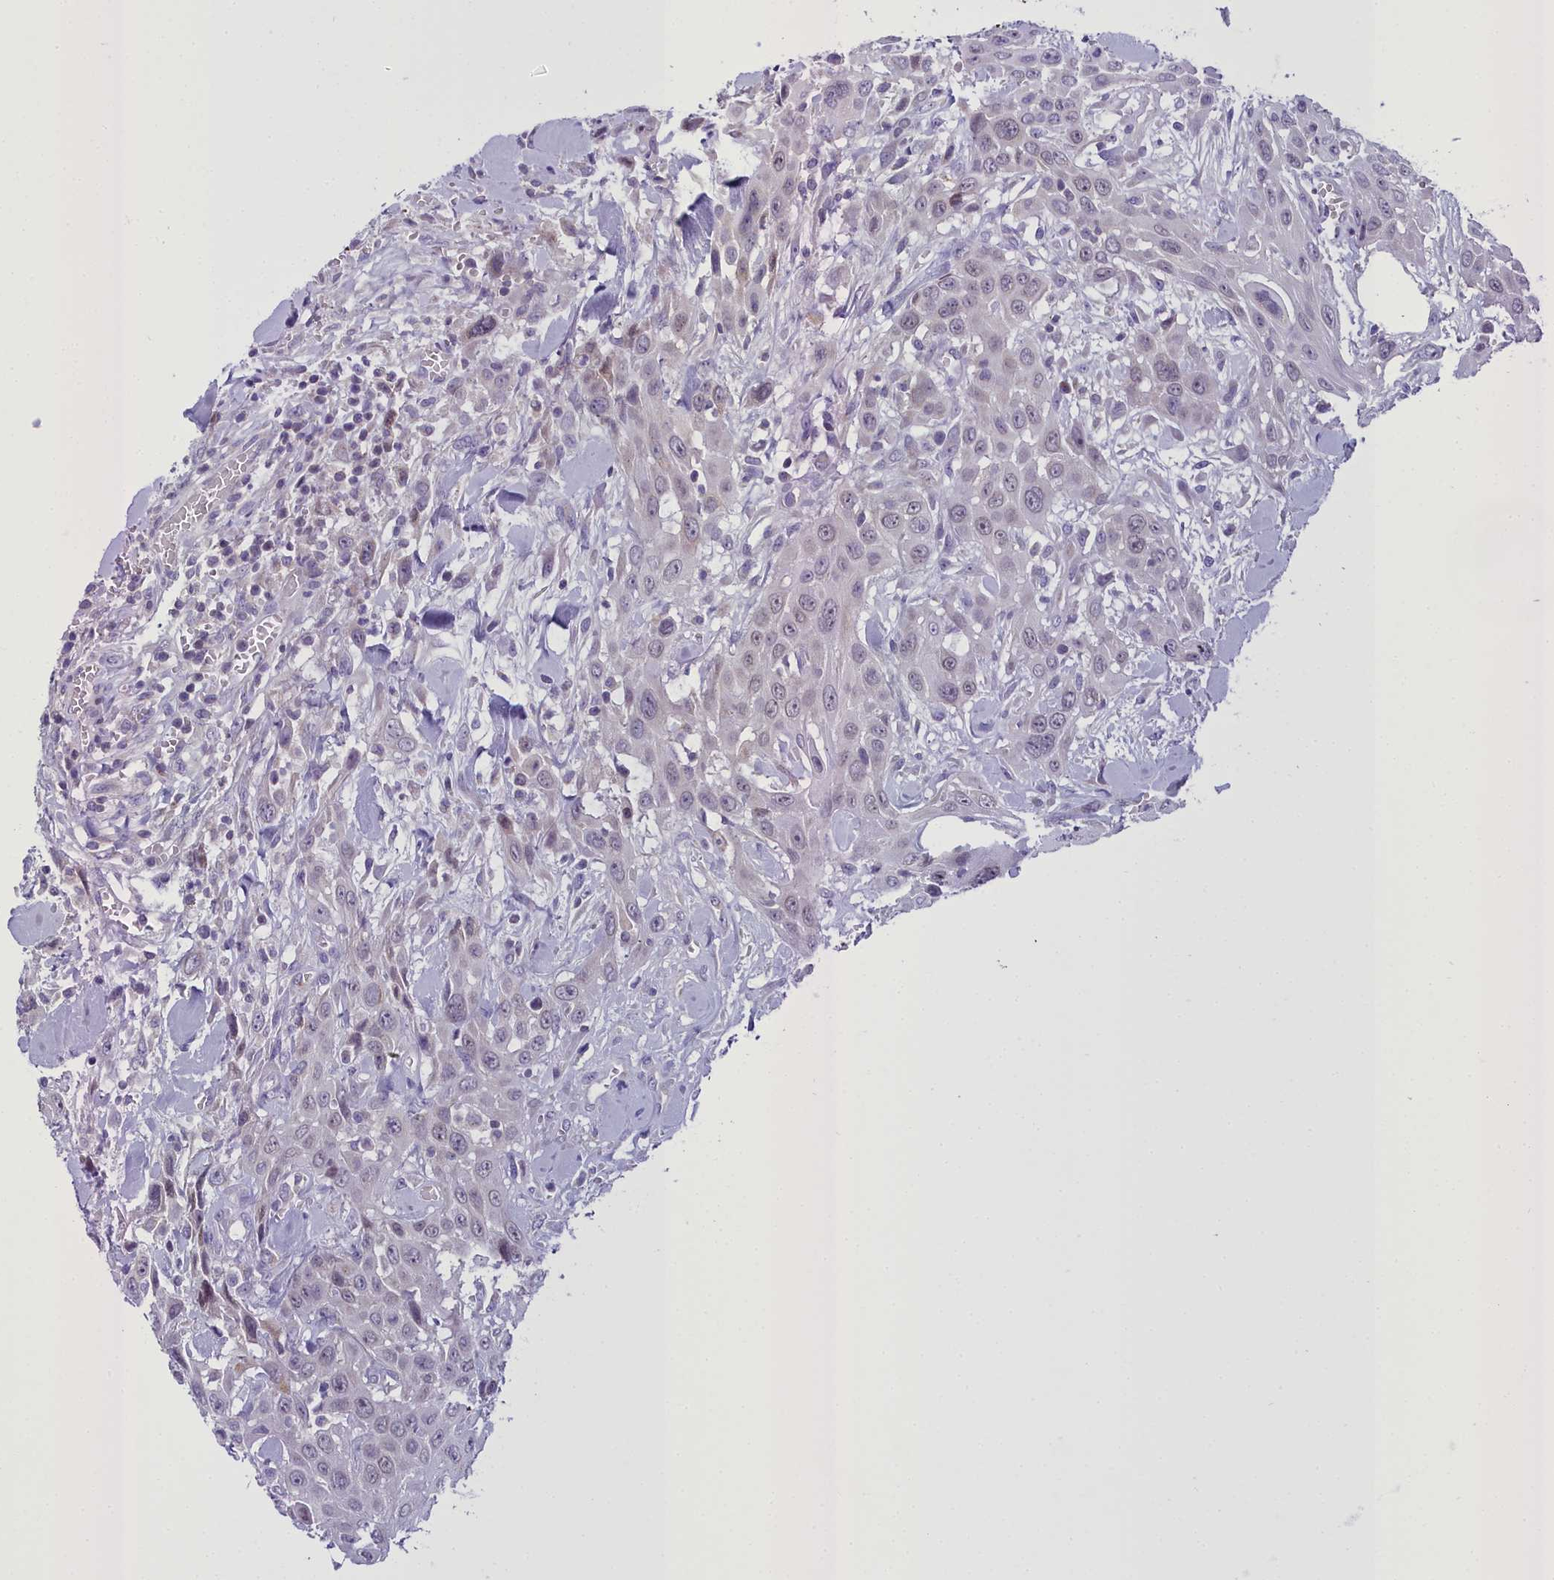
{"staining": {"intensity": "weak", "quantity": "<25%", "location": "nuclear"}, "tissue": "head and neck cancer", "cell_type": "Tumor cells", "image_type": "cancer", "snomed": [{"axis": "morphology", "description": "Squamous cell carcinoma, NOS"}, {"axis": "topography", "description": "Head-Neck"}], "caption": "Protein analysis of squamous cell carcinoma (head and neck) displays no significant staining in tumor cells.", "gene": "B9D2", "patient": {"sex": "male", "age": 81}}